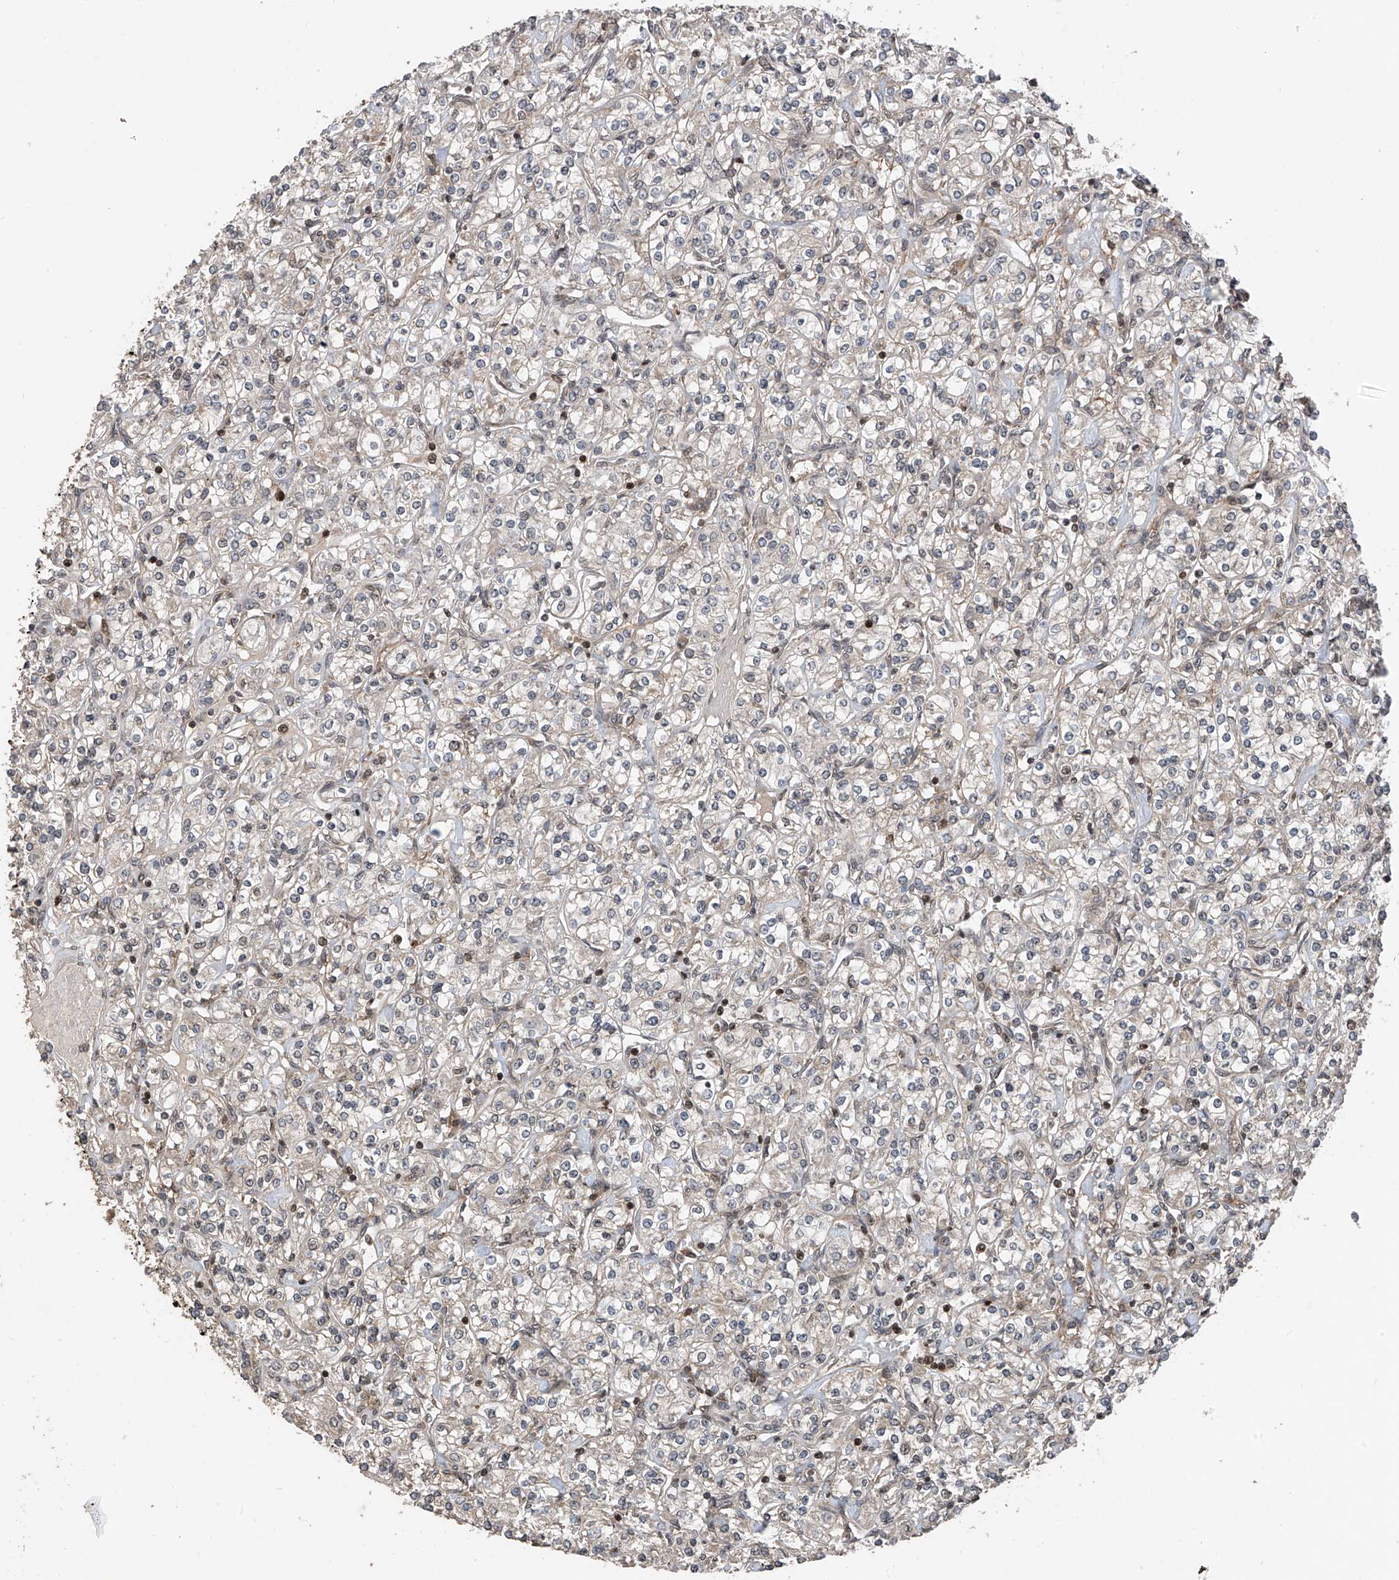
{"staining": {"intensity": "moderate", "quantity": "<25%", "location": "nuclear"}, "tissue": "renal cancer", "cell_type": "Tumor cells", "image_type": "cancer", "snomed": [{"axis": "morphology", "description": "Adenocarcinoma, NOS"}, {"axis": "topography", "description": "Kidney"}], "caption": "There is low levels of moderate nuclear positivity in tumor cells of renal cancer, as demonstrated by immunohistochemical staining (brown color).", "gene": "DNAJC9", "patient": {"sex": "male", "age": 77}}